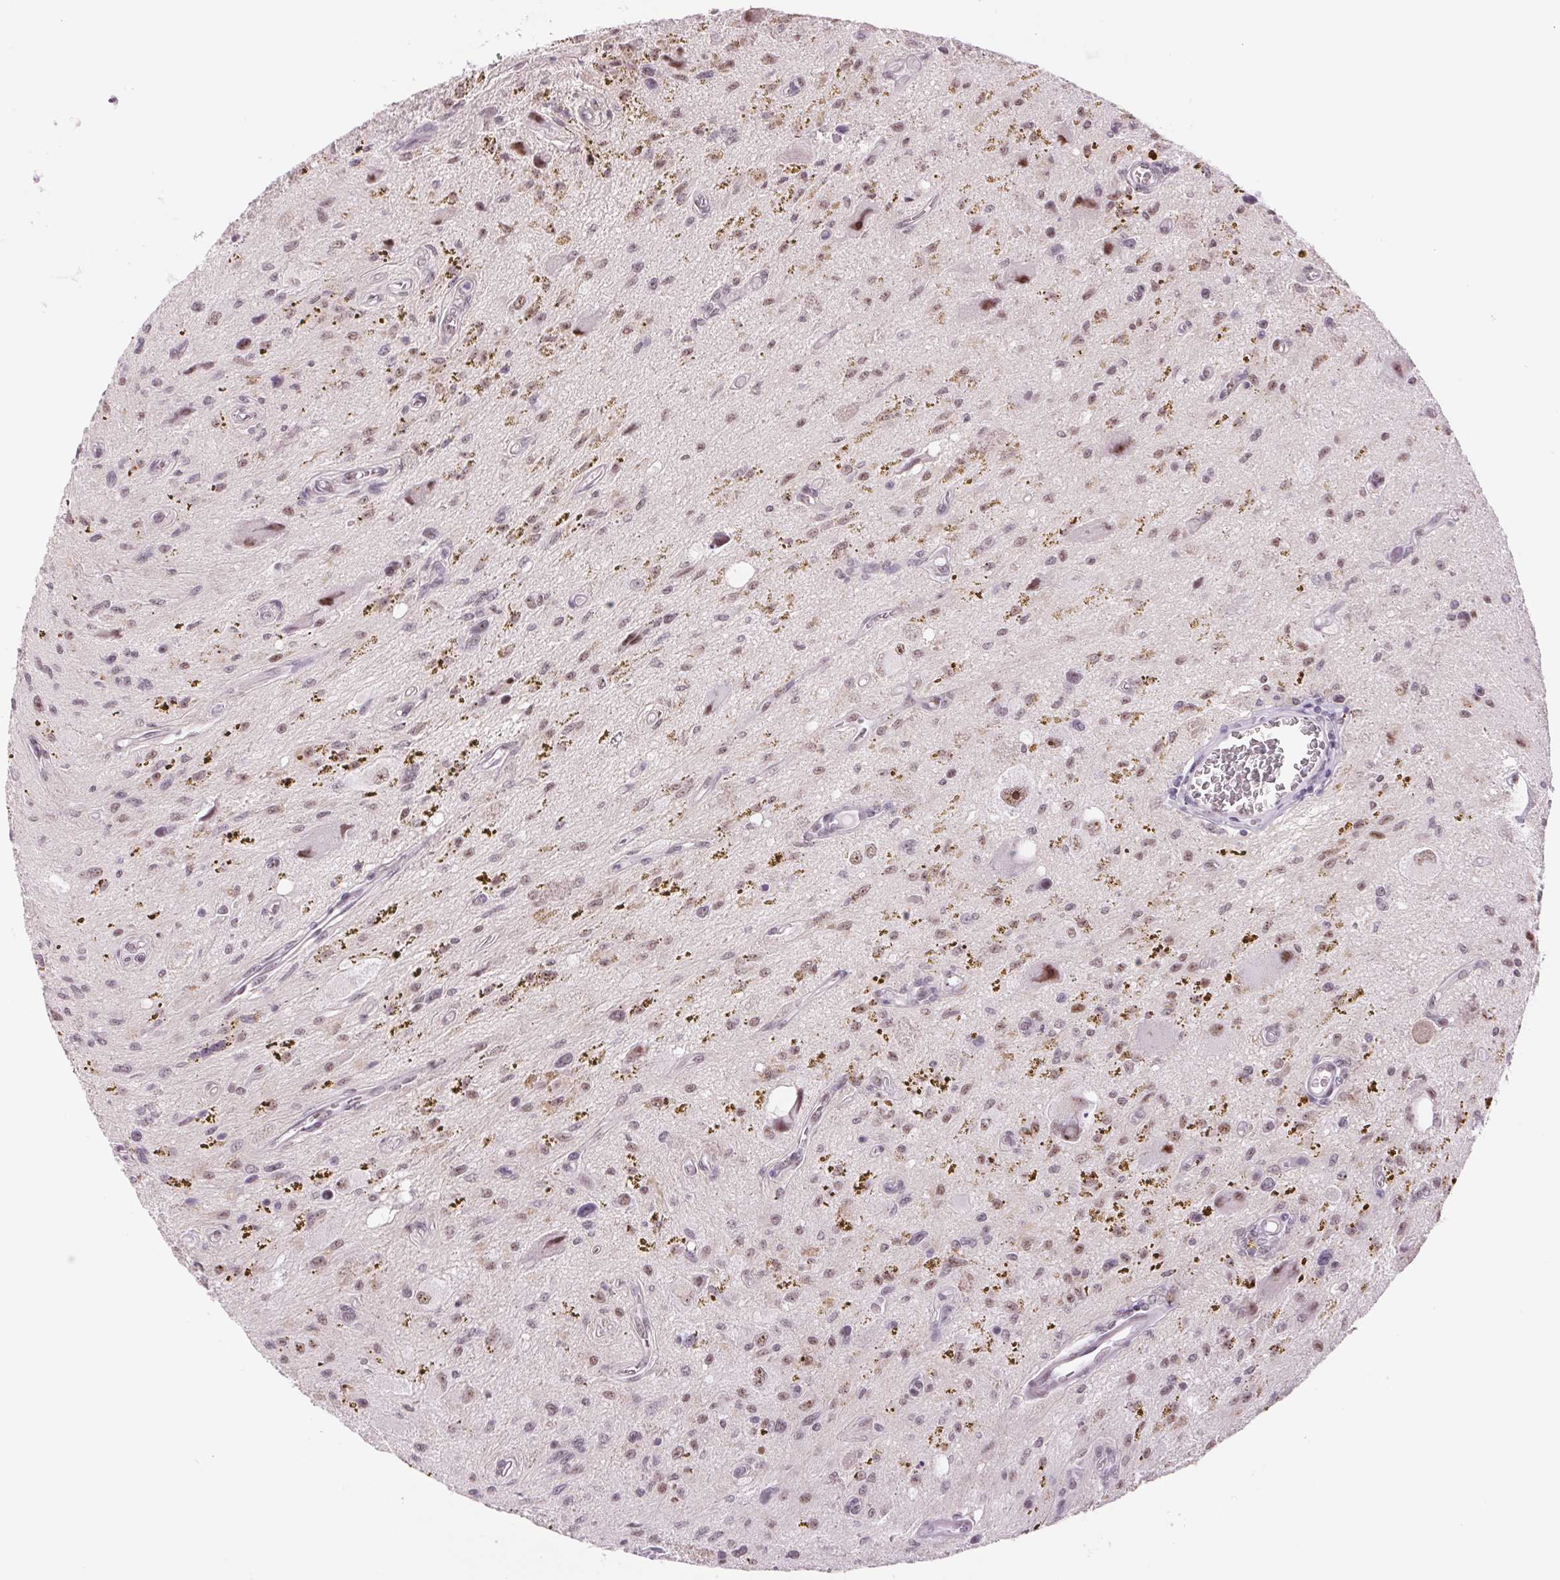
{"staining": {"intensity": "weak", "quantity": "25%-75%", "location": "nuclear"}, "tissue": "glioma", "cell_type": "Tumor cells", "image_type": "cancer", "snomed": [{"axis": "morphology", "description": "Glioma, malignant, Low grade"}, {"axis": "topography", "description": "Cerebellum"}], "caption": "Glioma tissue exhibits weak nuclear positivity in approximately 25%-75% of tumor cells, visualized by immunohistochemistry.", "gene": "ZC3H14", "patient": {"sex": "female", "age": 14}}